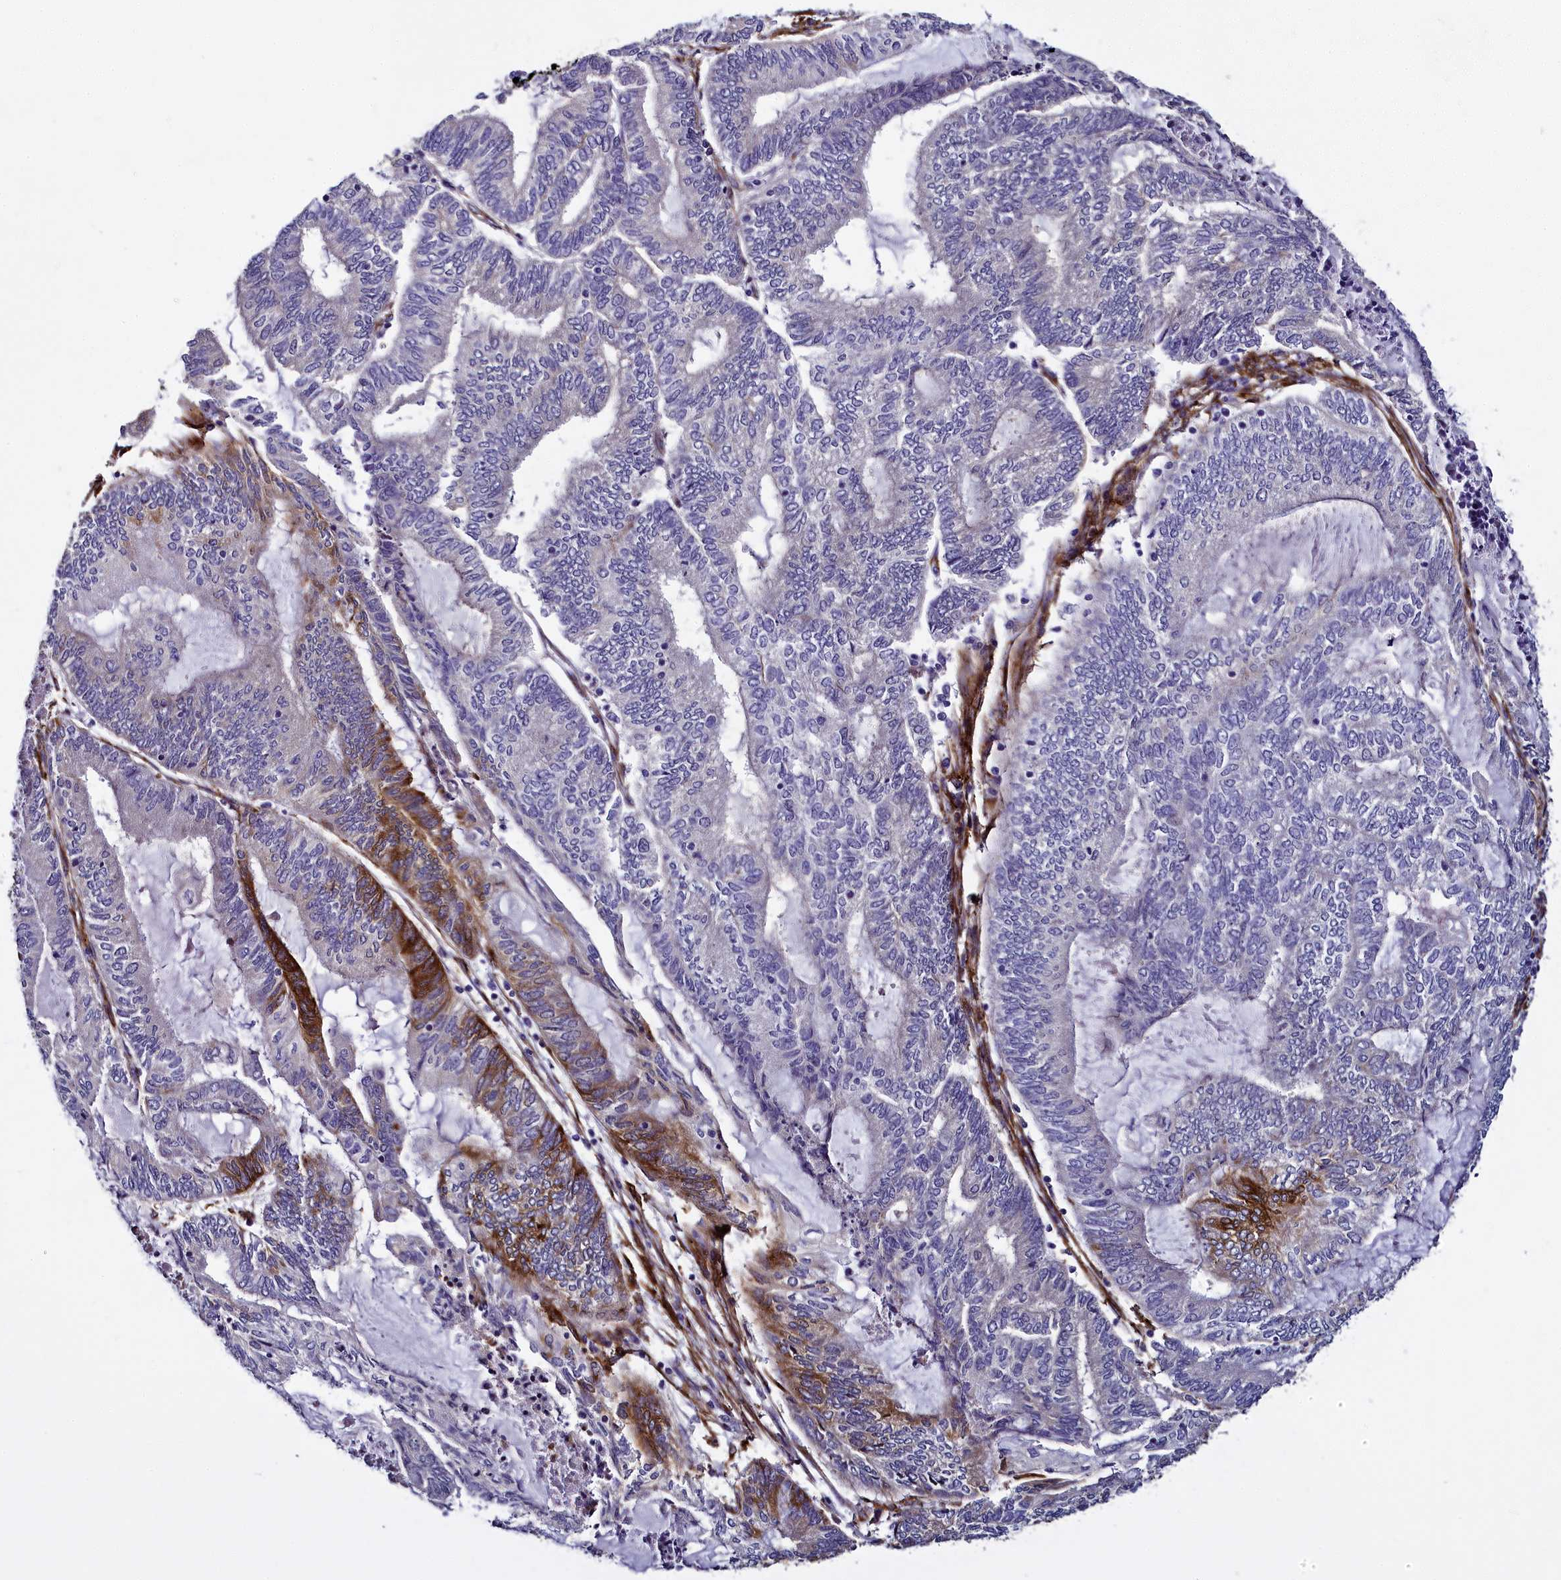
{"staining": {"intensity": "strong", "quantity": "<25%", "location": "cytoplasmic/membranous"}, "tissue": "endometrial cancer", "cell_type": "Tumor cells", "image_type": "cancer", "snomed": [{"axis": "morphology", "description": "Adenocarcinoma, NOS"}, {"axis": "topography", "description": "Uterus"}, {"axis": "topography", "description": "Endometrium"}], "caption": "Immunohistochemistry image of endometrial cancer stained for a protein (brown), which displays medium levels of strong cytoplasmic/membranous positivity in about <25% of tumor cells.", "gene": "MRC2", "patient": {"sex": "female", "age": 70}}